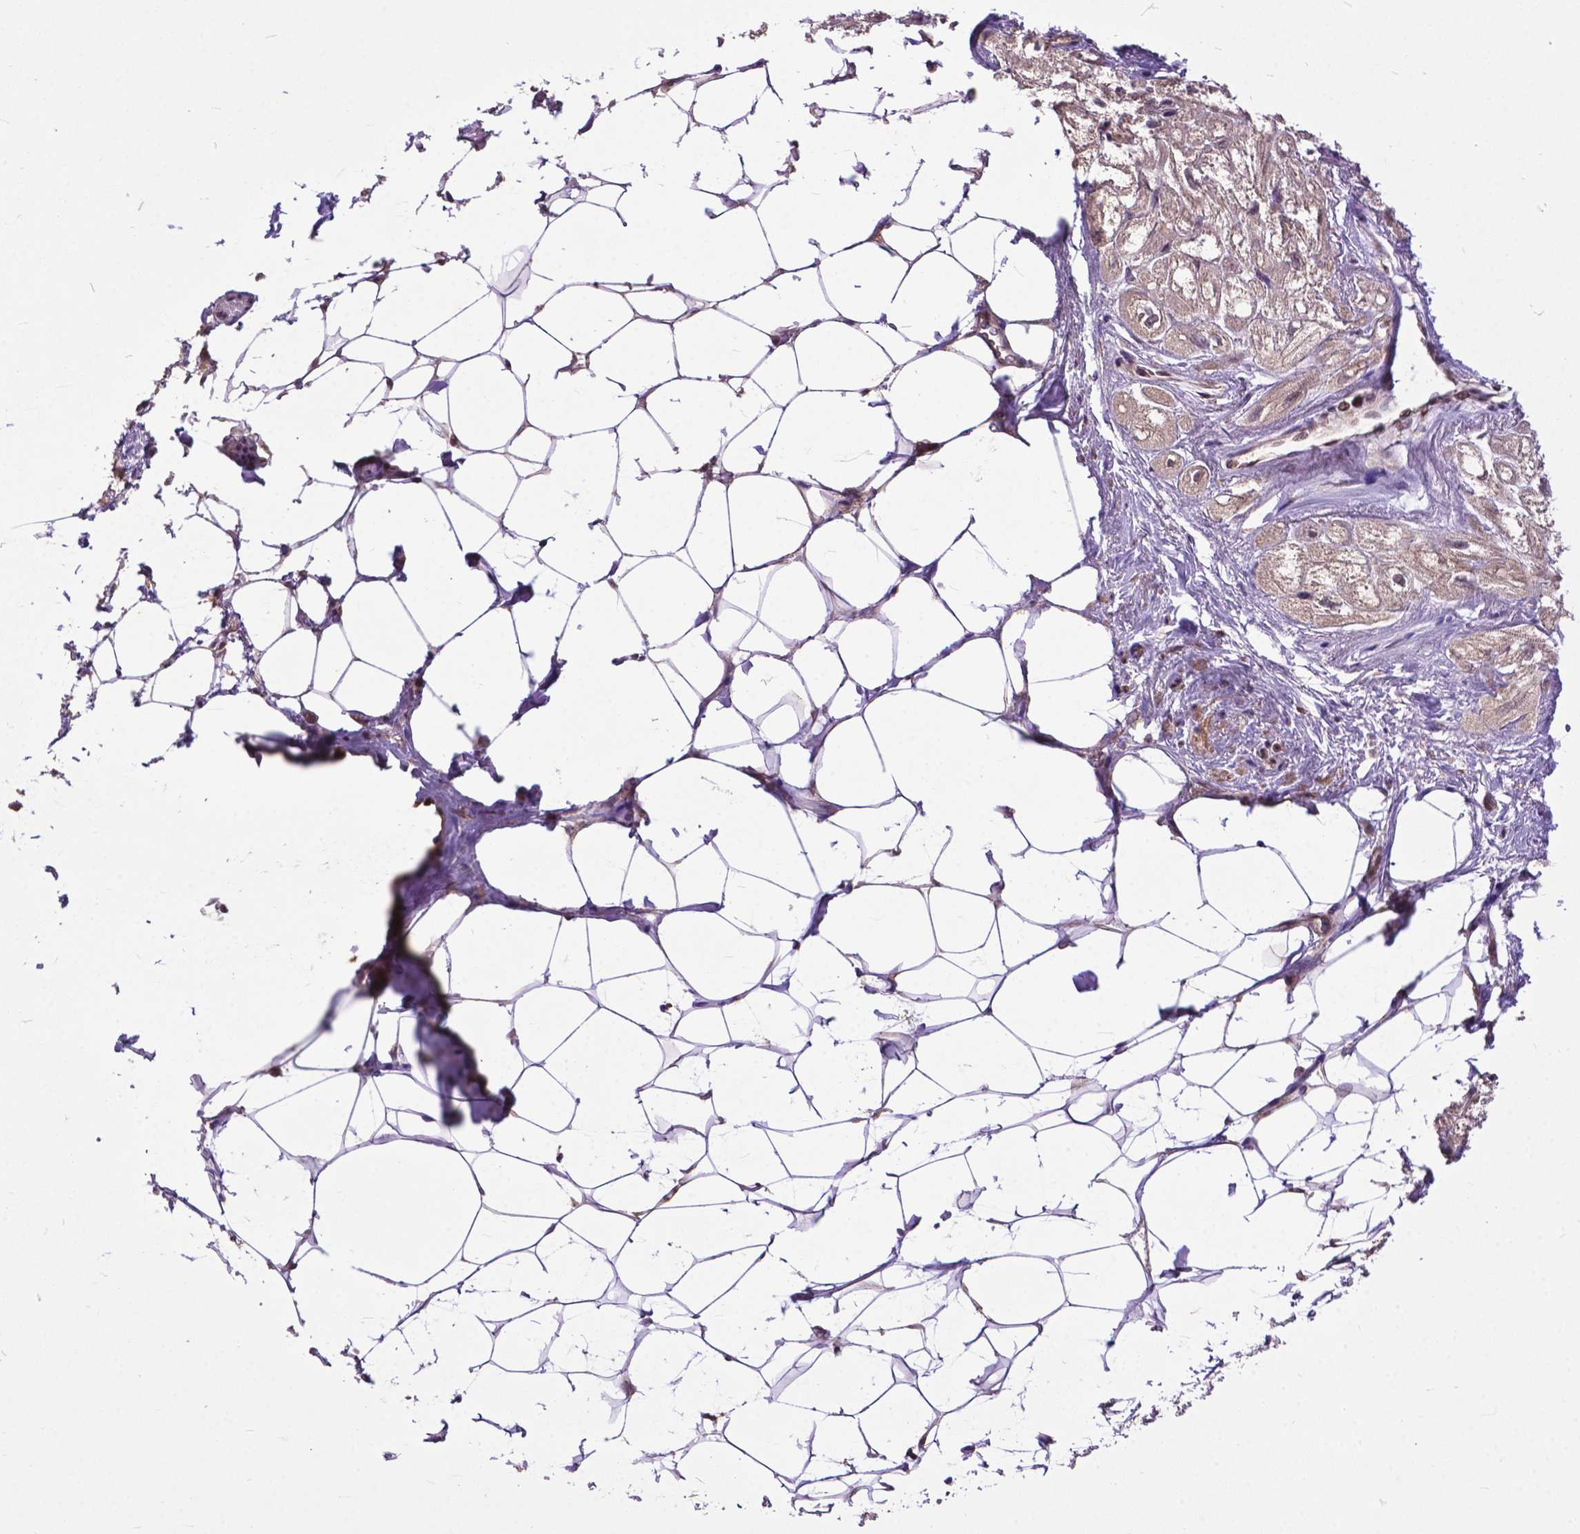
{"staining": {"intensity": "negative", "quantity": "none", "location": "none"}, "tissue": "heart muscle", "cell_type": "Cardiomyocytes", "image_type": "normal", "snomed": [{"axis": "morphology", "description": "Normal tissue, NOS"}, {"axis": "topography", "description": "Heart"}], "caption": "Immunohistochemistry of unremarkable human heart muscle displays no positivity in cardiomyocytes.", "gene": "OTUB1", "patient": {"sex": "female", "age": 69}}